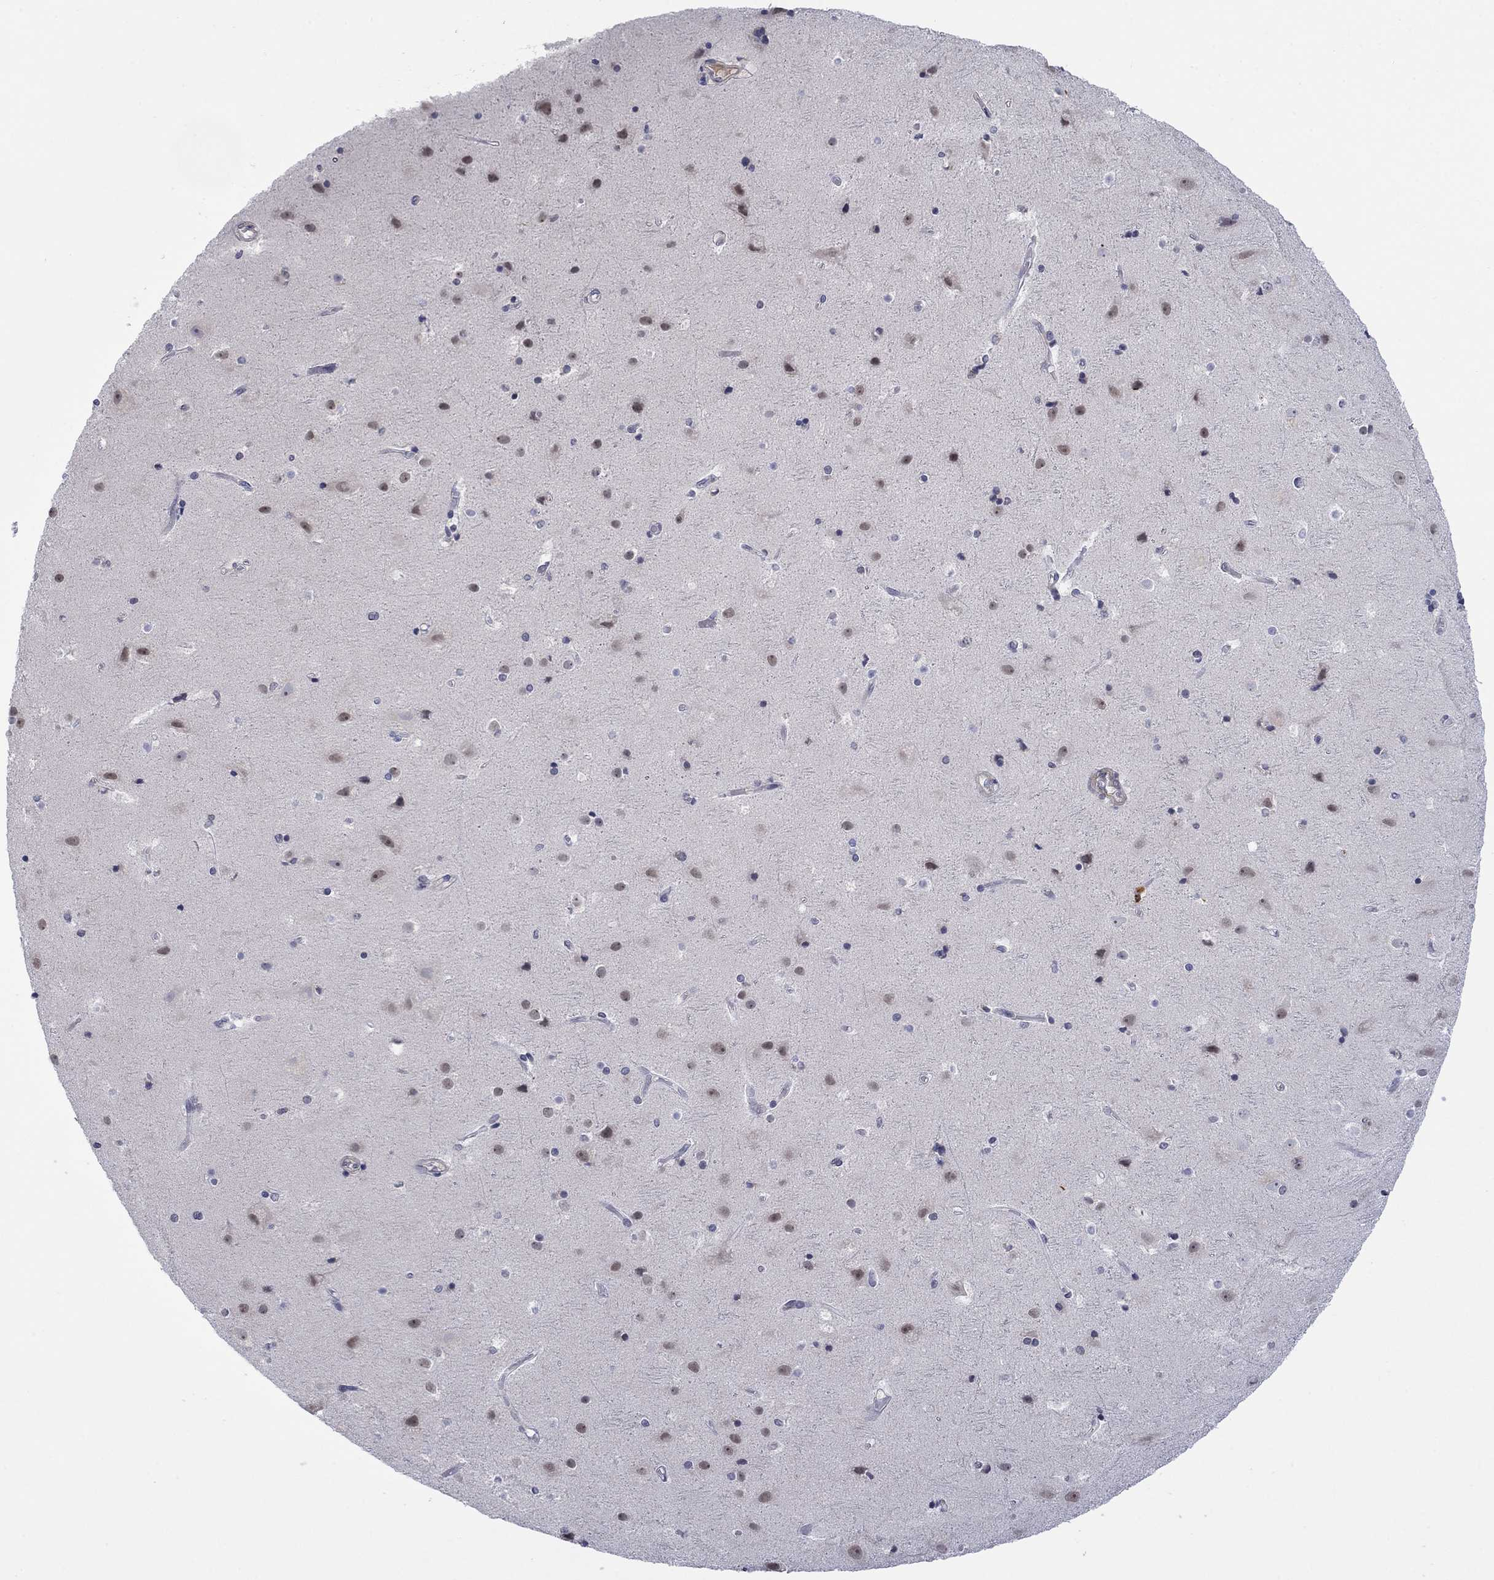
{"staining": {"intensity": "negative", "quantity": "none", "location": "none"}, "tissue": "cerebral cortex", "cell_type": "Endothelial cells", "image_type": "normal", "snomed": [{"axis": "morphology", "description": "Normal tissue, NOS"}, {"axis": "topography", "description": "Cerebral cortex"}], "caption": "Endothelial cells show no significant expression in benign cerebral cortex. The staining is performed using DAB brown chromogen with nuclei counter-stained in using hematoxylin.", "gene": "MTRFR", "patient": {"sex": "female", "age": 52}}